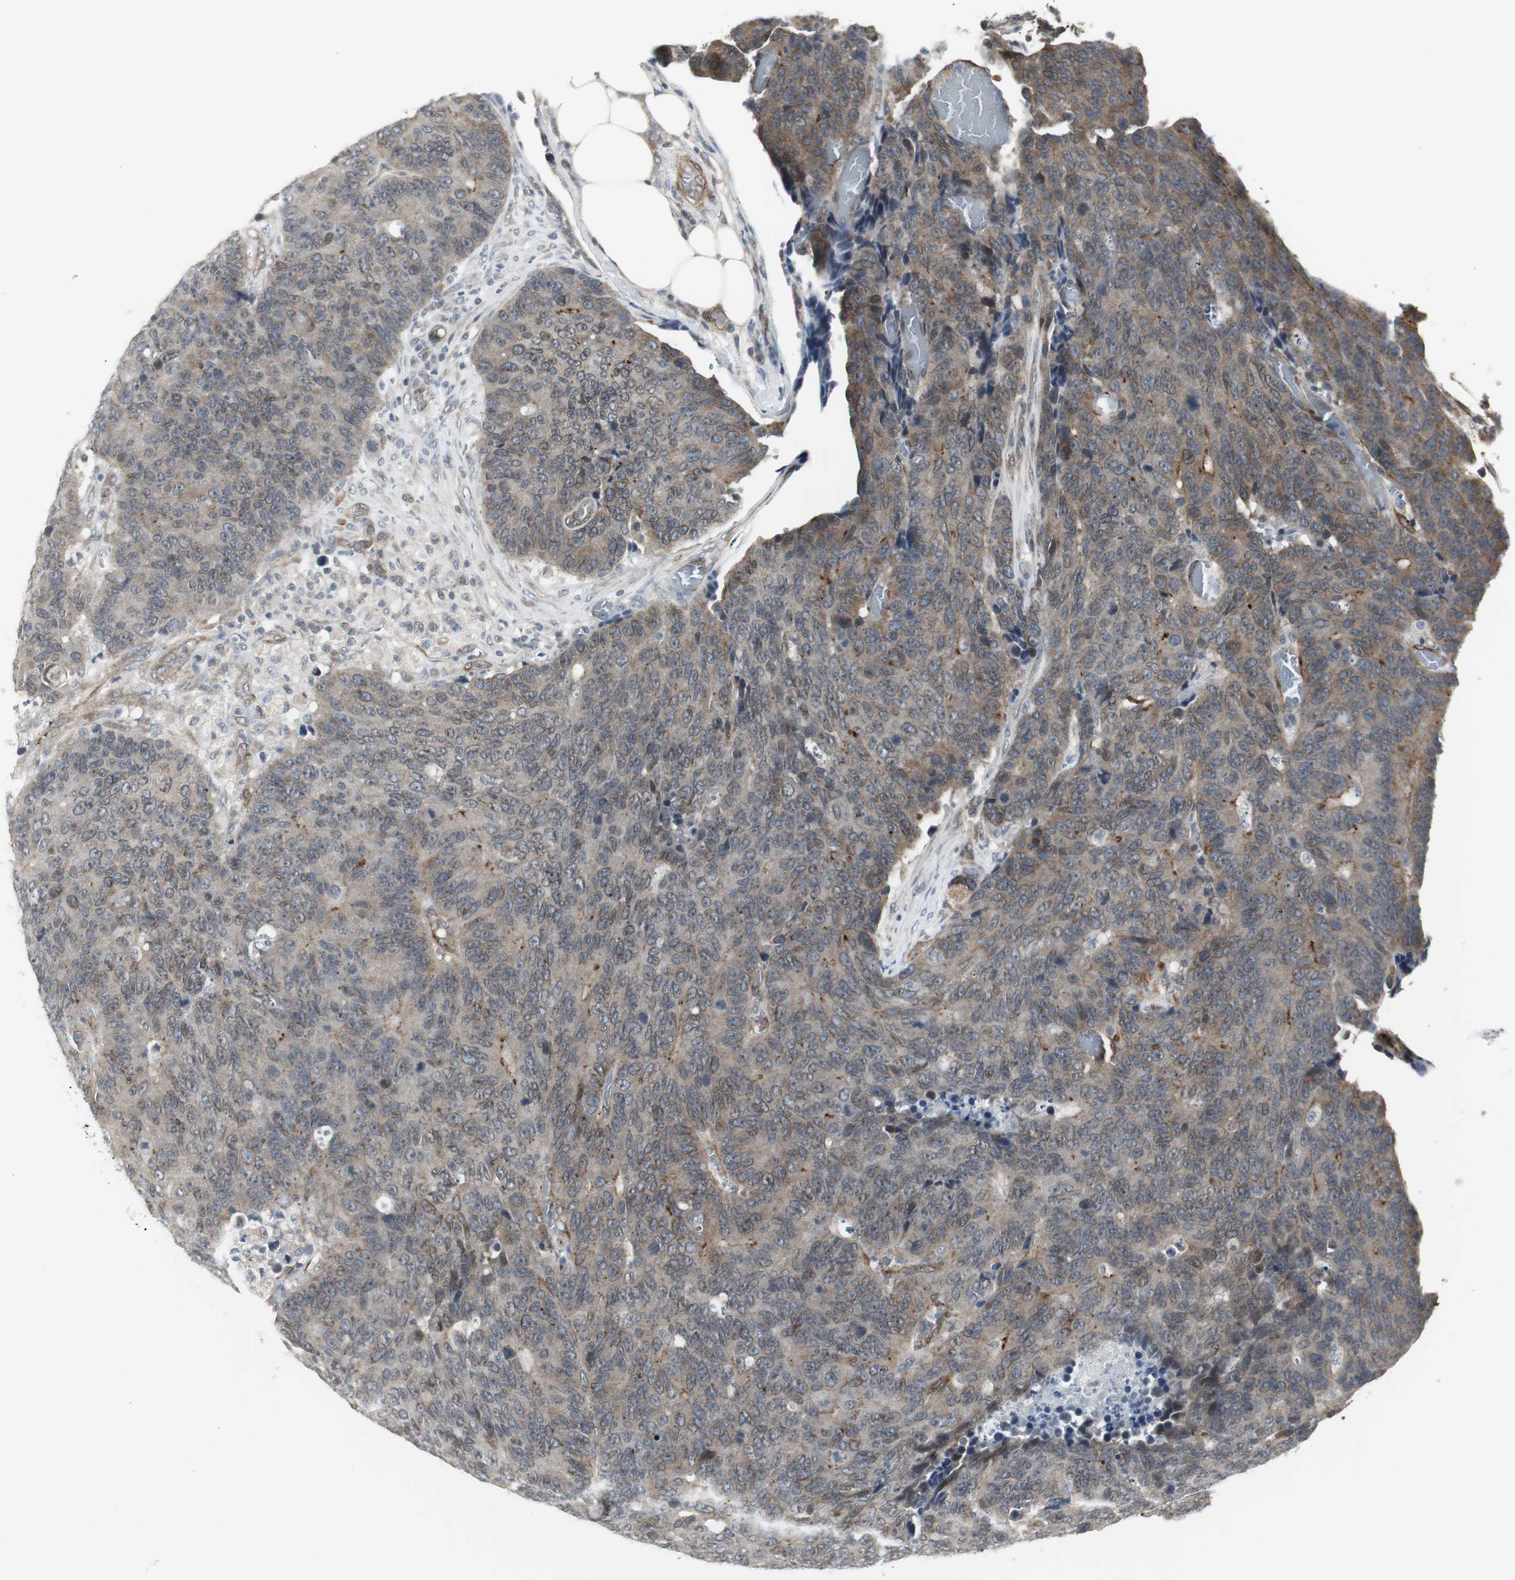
{"staining": {"intensity": "weak", "quantity": "25%-75%", "location": "cytoplasmic/membranous"}, "tissue": "colorectal cancer", "cell_type": "Tumor cells", "image_type": "cancer", "snomed": [{"axis": "morphology", "description": "Adenocarcinoma, NOS"}, {"axis": "topography", "description": "Colon"}], "caption": "Brown immunohistochemical staining in human colorectal adenocarcinoma exhibits weak cytoplasmic/membranous staining in approximately 25%-75% of tumor cells.", "gene": "SCYL3", "patient": {"sex": "female", "age": 86}}